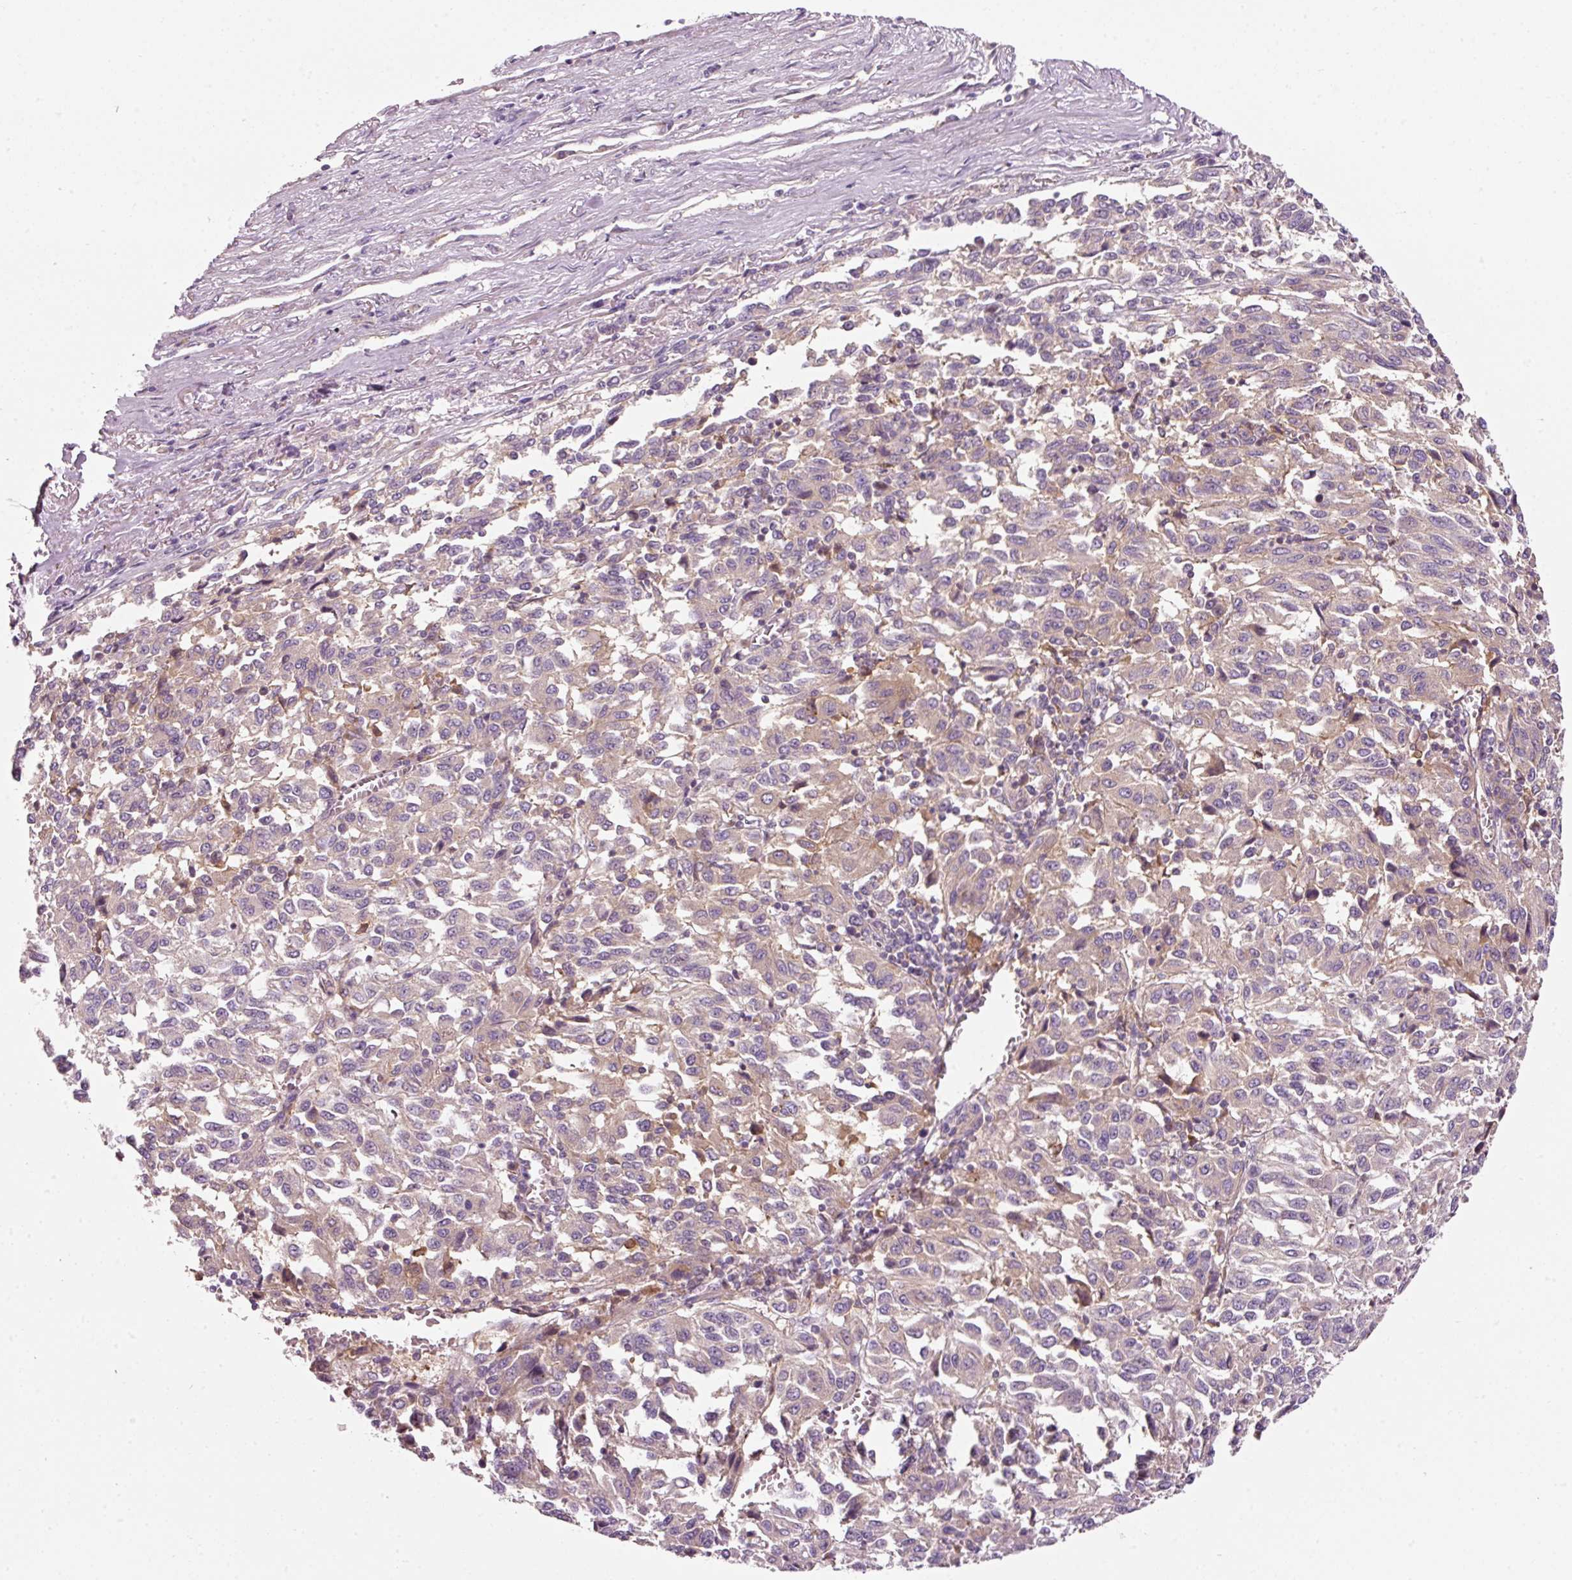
{"staining": {"intensity": "weak", "quantity": "25%-75%", "location": "cytoplasmic/membranous"}, "tissue": "melanoma", "cell_type": "Tumor cells", "image_type": "cancer", "snomed": [{"axis": "morphology", "description": "Malignant melanoma, Metastatic site"}, {"axis": "topography", "description": "Lung"}], "caption": "IHC (DAB) staining of human melanoma demonstrates weak cytoplasmic/membranous protein expression in about 25%-75% of tumor cells.", "gene": "NAPA", "patient": {"sex": "male", "age": 64}}